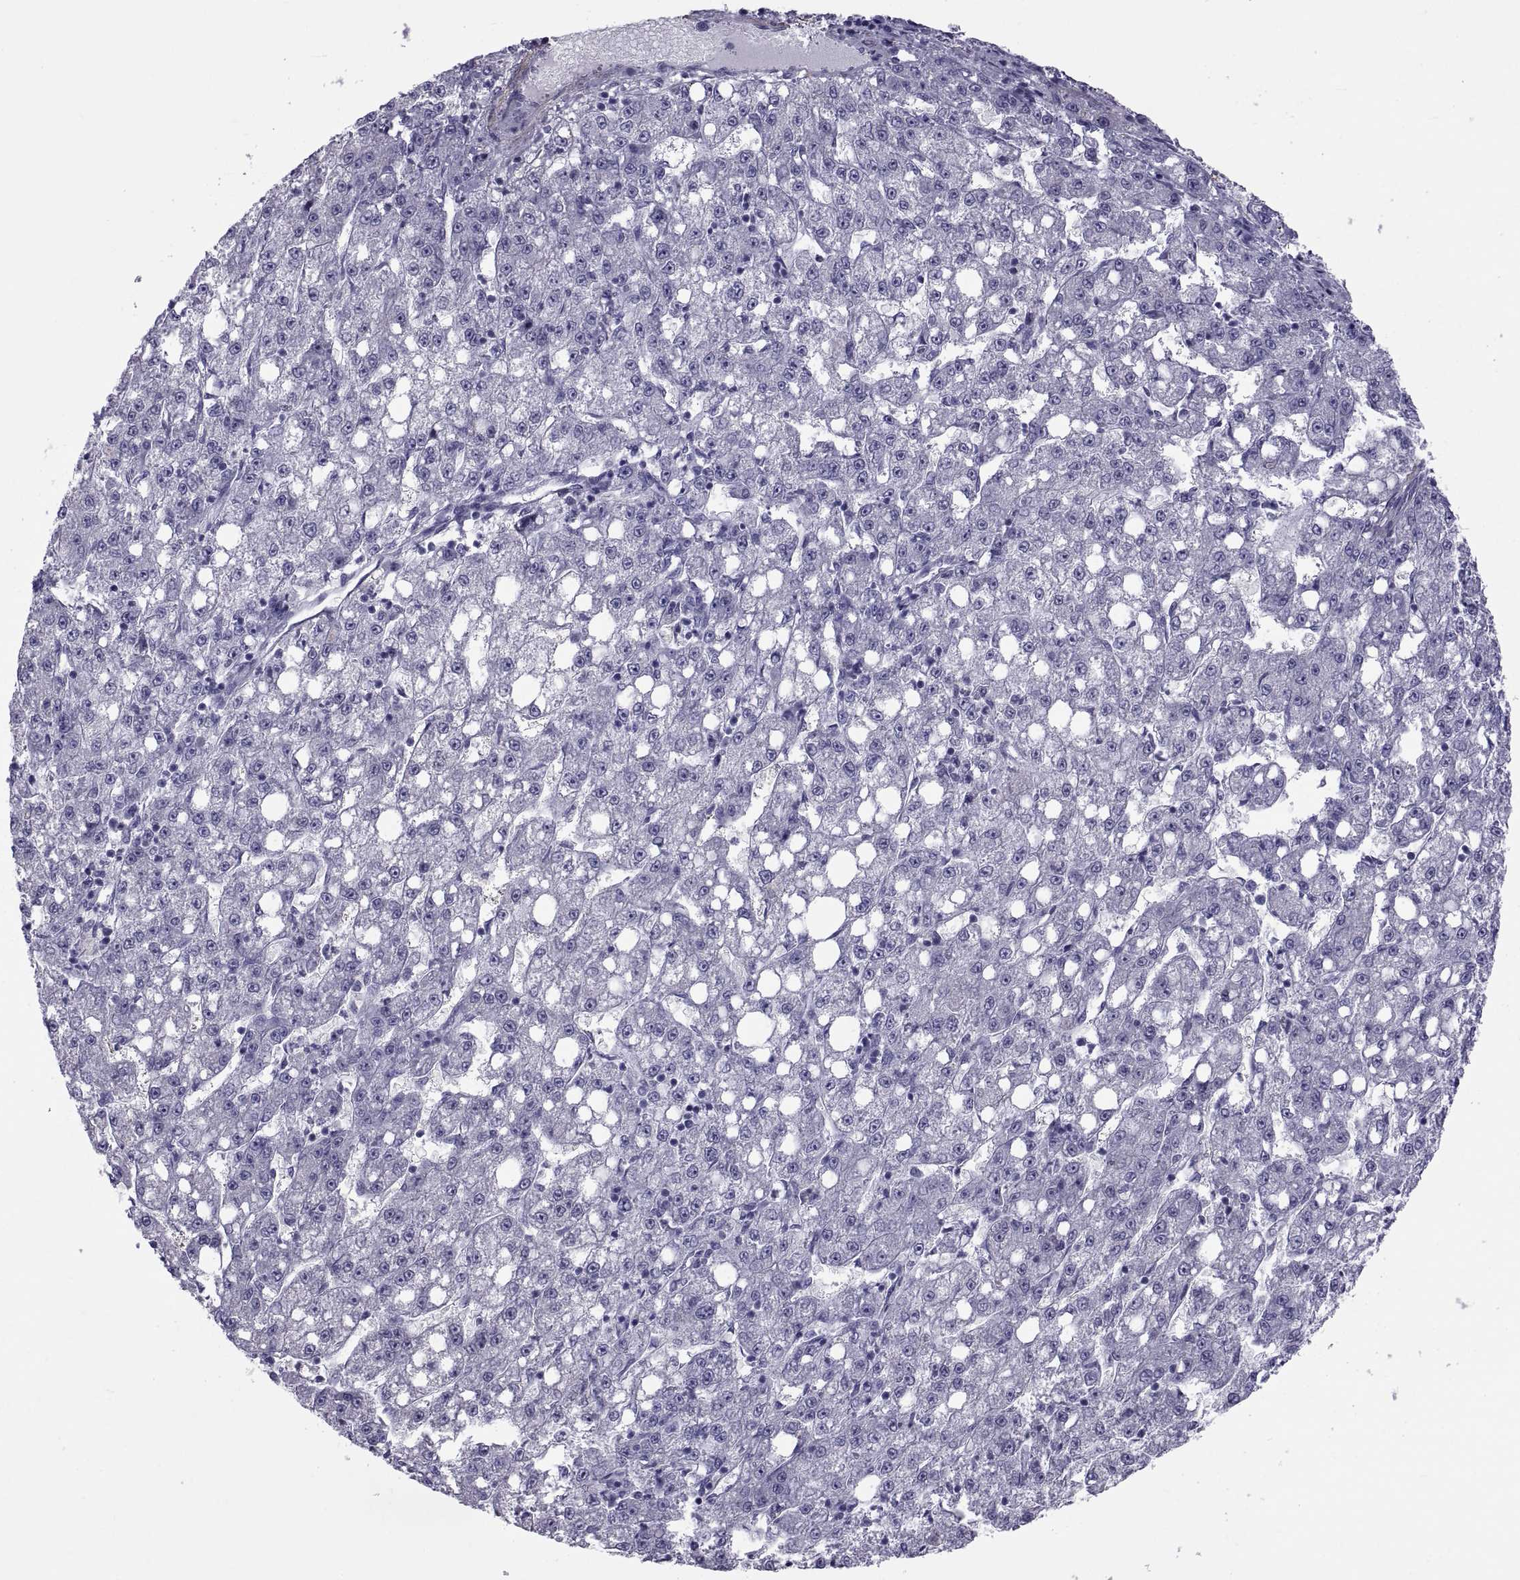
{"staining": {"intensity": "negative", "quantity": "none", "location": "none"}, "tissue": "liver cancer", "cell_type": "Tumor cells", "image_type": "cancer", "snomed": [{"axis": "morphology", "description": "Carcinoma, Hepatocellular, NOS"}, {"axis": "topography", "description": "Liver"}], "caption": "Immunohistochemical staining of human liver cancer (hepatocellular carcinoma) demonstrates no significant positivity in tumor cells.", "gene": "MAGEB1", "patient": {"sex": "female", "age": 65}}